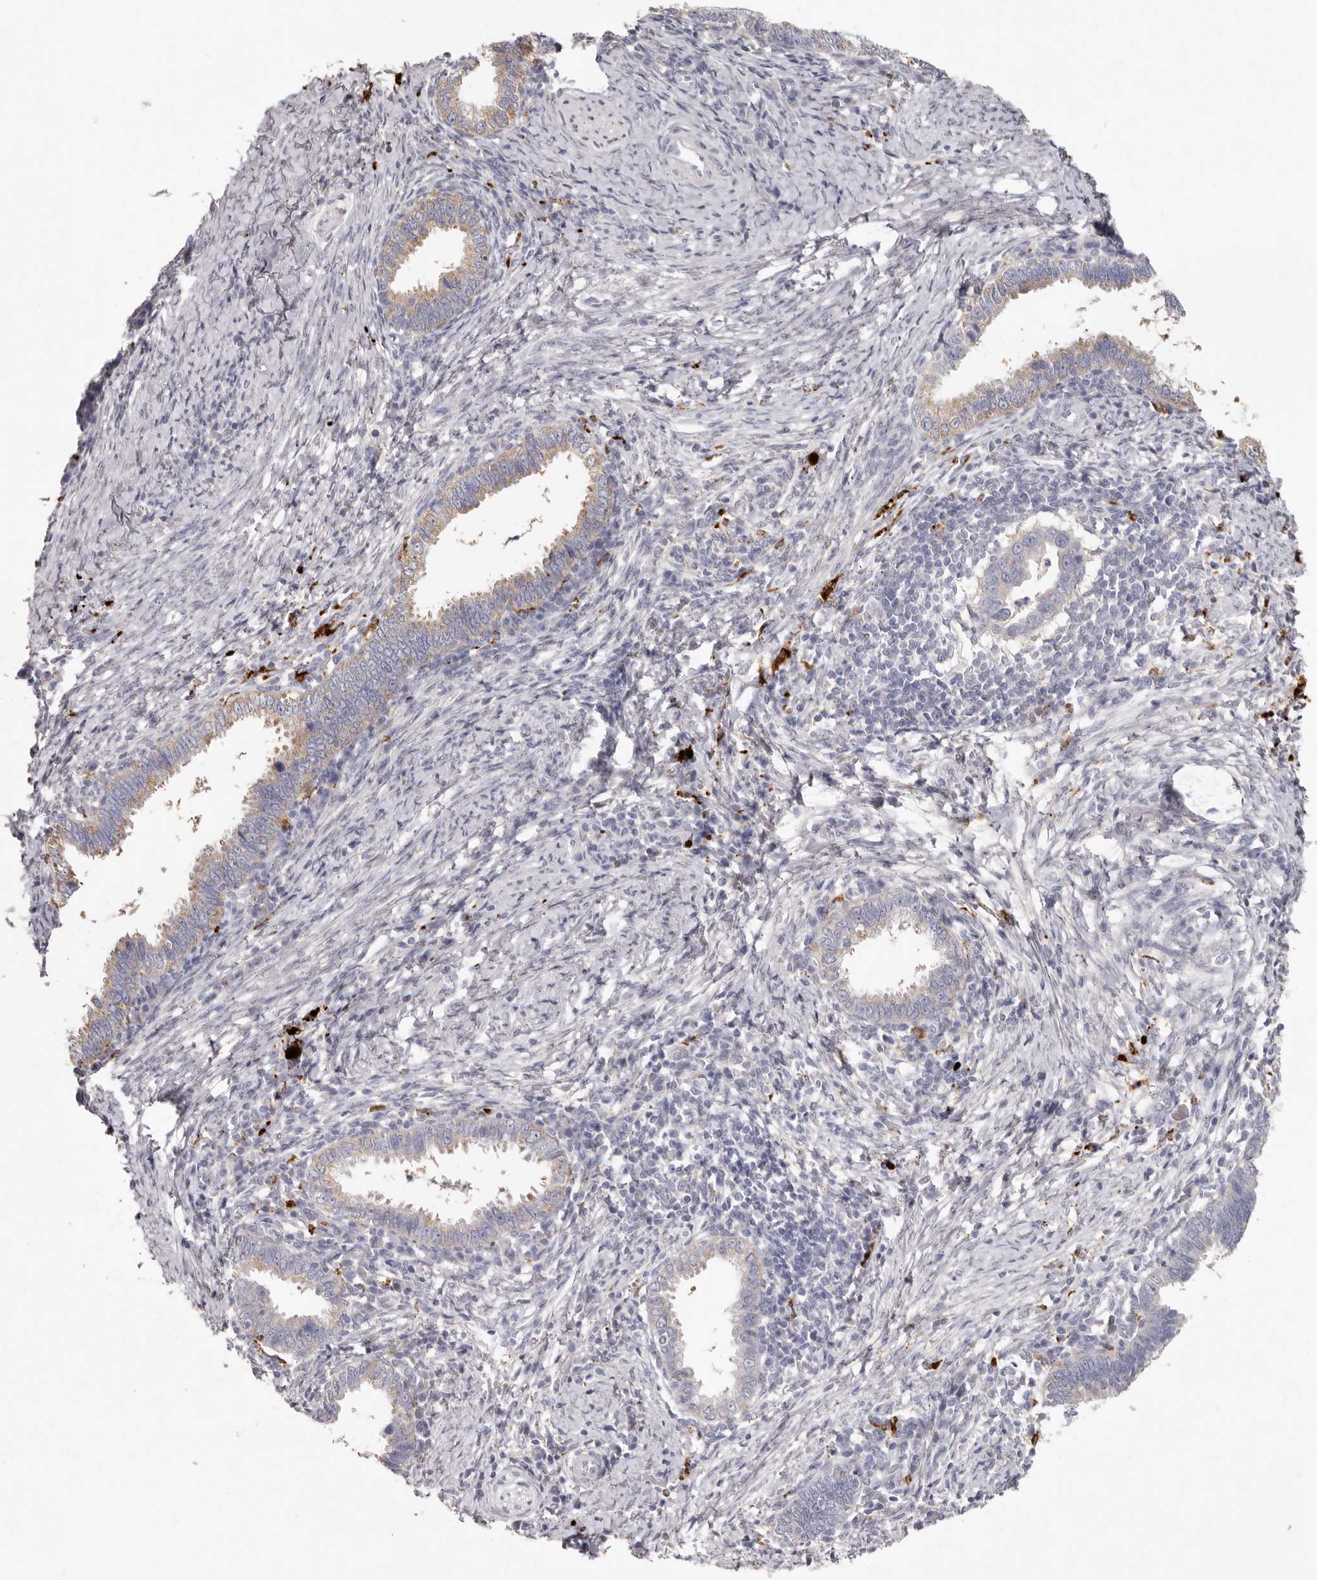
{"staining": {"intensity": "weak", "quantity": ">75%", "location": "cytoplasmic/membranous"}, "tissue": "cervical cancer", "cell_type": "Tumor cells", "image_type": "cancer", "snomed": [{"axis": "morphology", "description": "Adenocarcinoma, NOS"}, {"axis": "topography", "description": "Cervix"}], "caption": "High-magnification brightfield microscopy of adenocarcinoma (cervical) stained with DAB (brown) and counterstained with hematoxylin (blue). tumor cells exhibit weak cytoplasmic/membranous positivity is seen in about>75% of cells.", "gene": "FAM185A", "patient": {"sex": "female", "age": 36}}